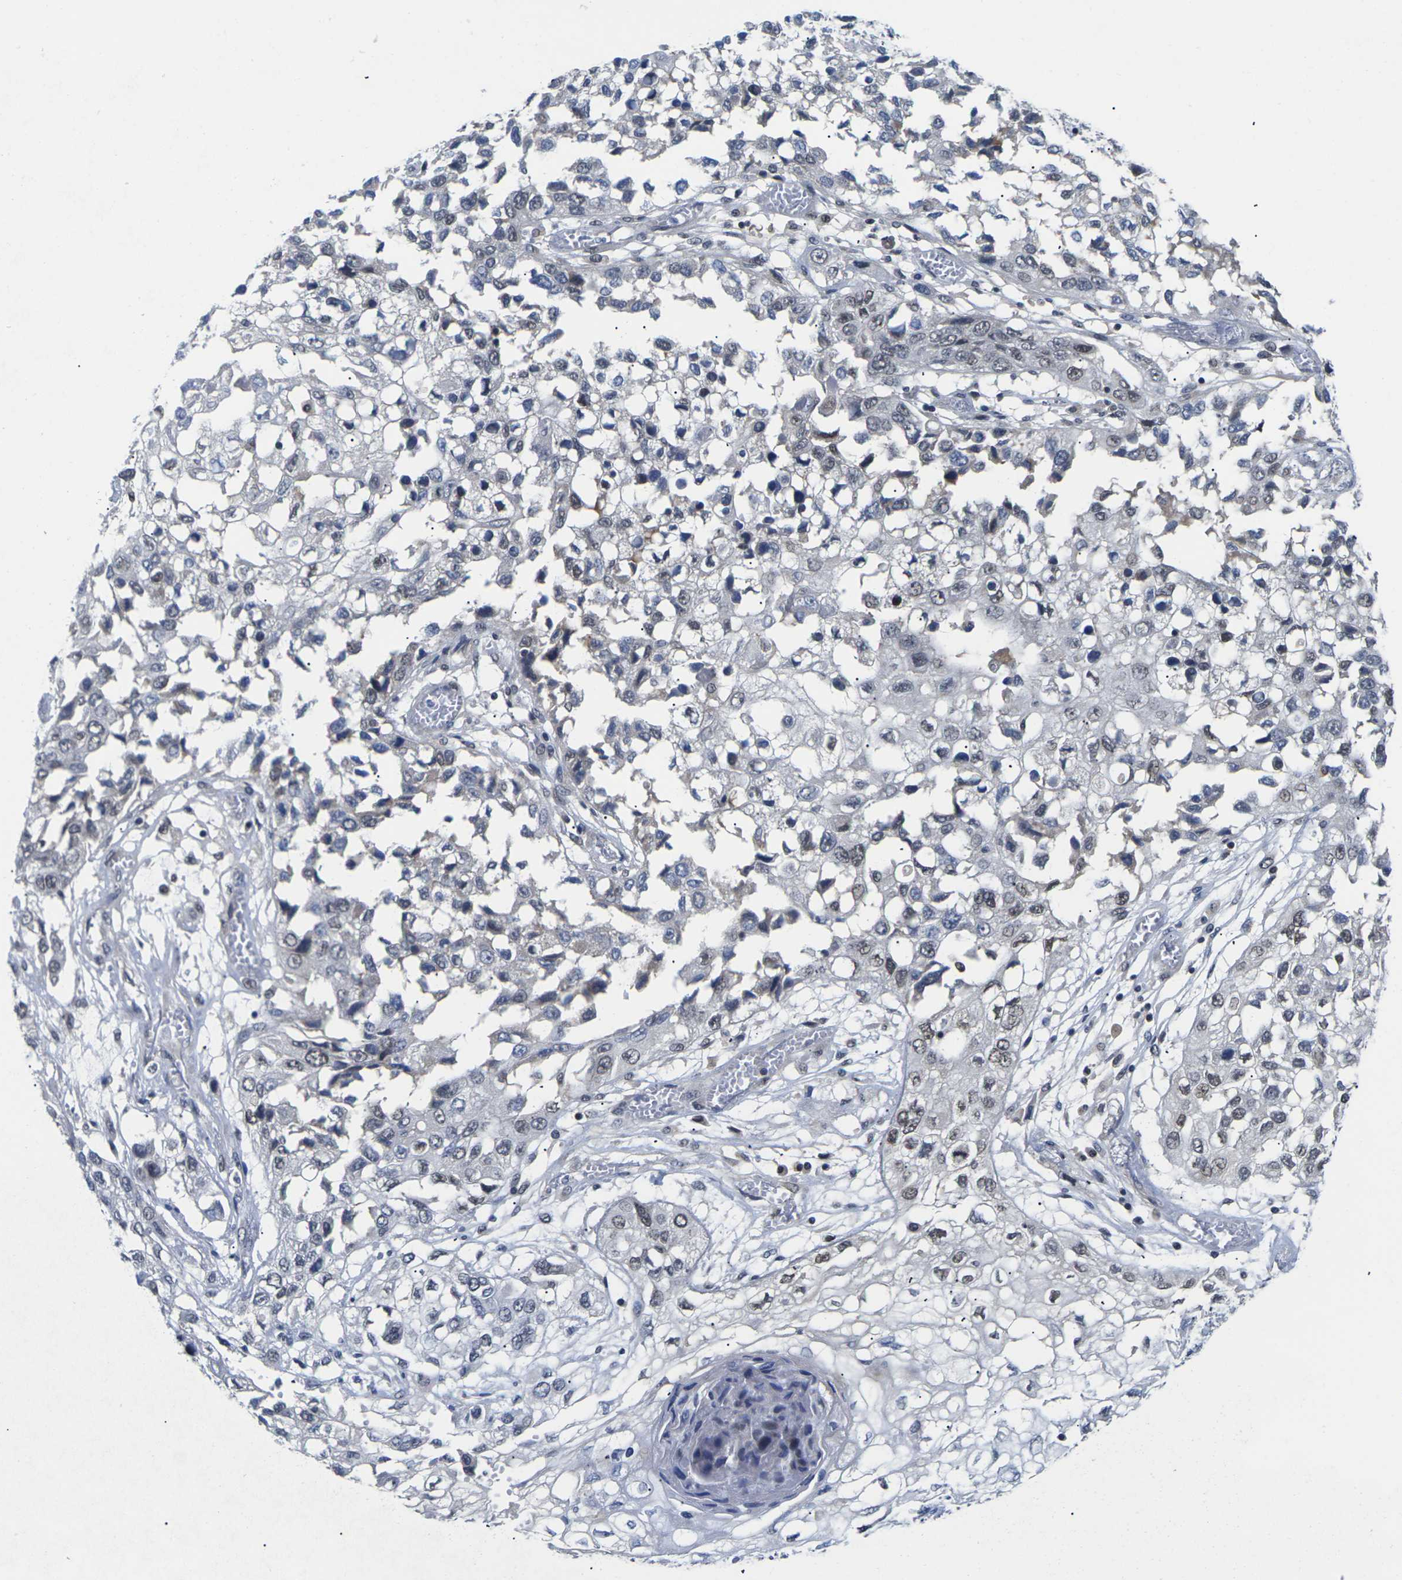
{"staining": {"intensity": "weak", "quantity": "25%-75%", "location": "nuclear"}, "tissue": "lung cancer", "cell_type": "Tumor cells", "image_type": "cancer", "snomed": [{"axis": "morphology", "description": "Squamous cell carcinoma, NOS"}, {"axis": "topography", "description": "Lung"}], "caption": "Immunohistochemistry (IHC) photomicrograph of neoplastic tissue: lung cancer stained using immunohistochemistry (IHC) reveals low levels of weak protein expression localized specifically in the nuclear of tumor cells, appearing as a nuclear brown color.", "gene": "ST6GAL2", "patient": {"sex": "male", "age": 71}}